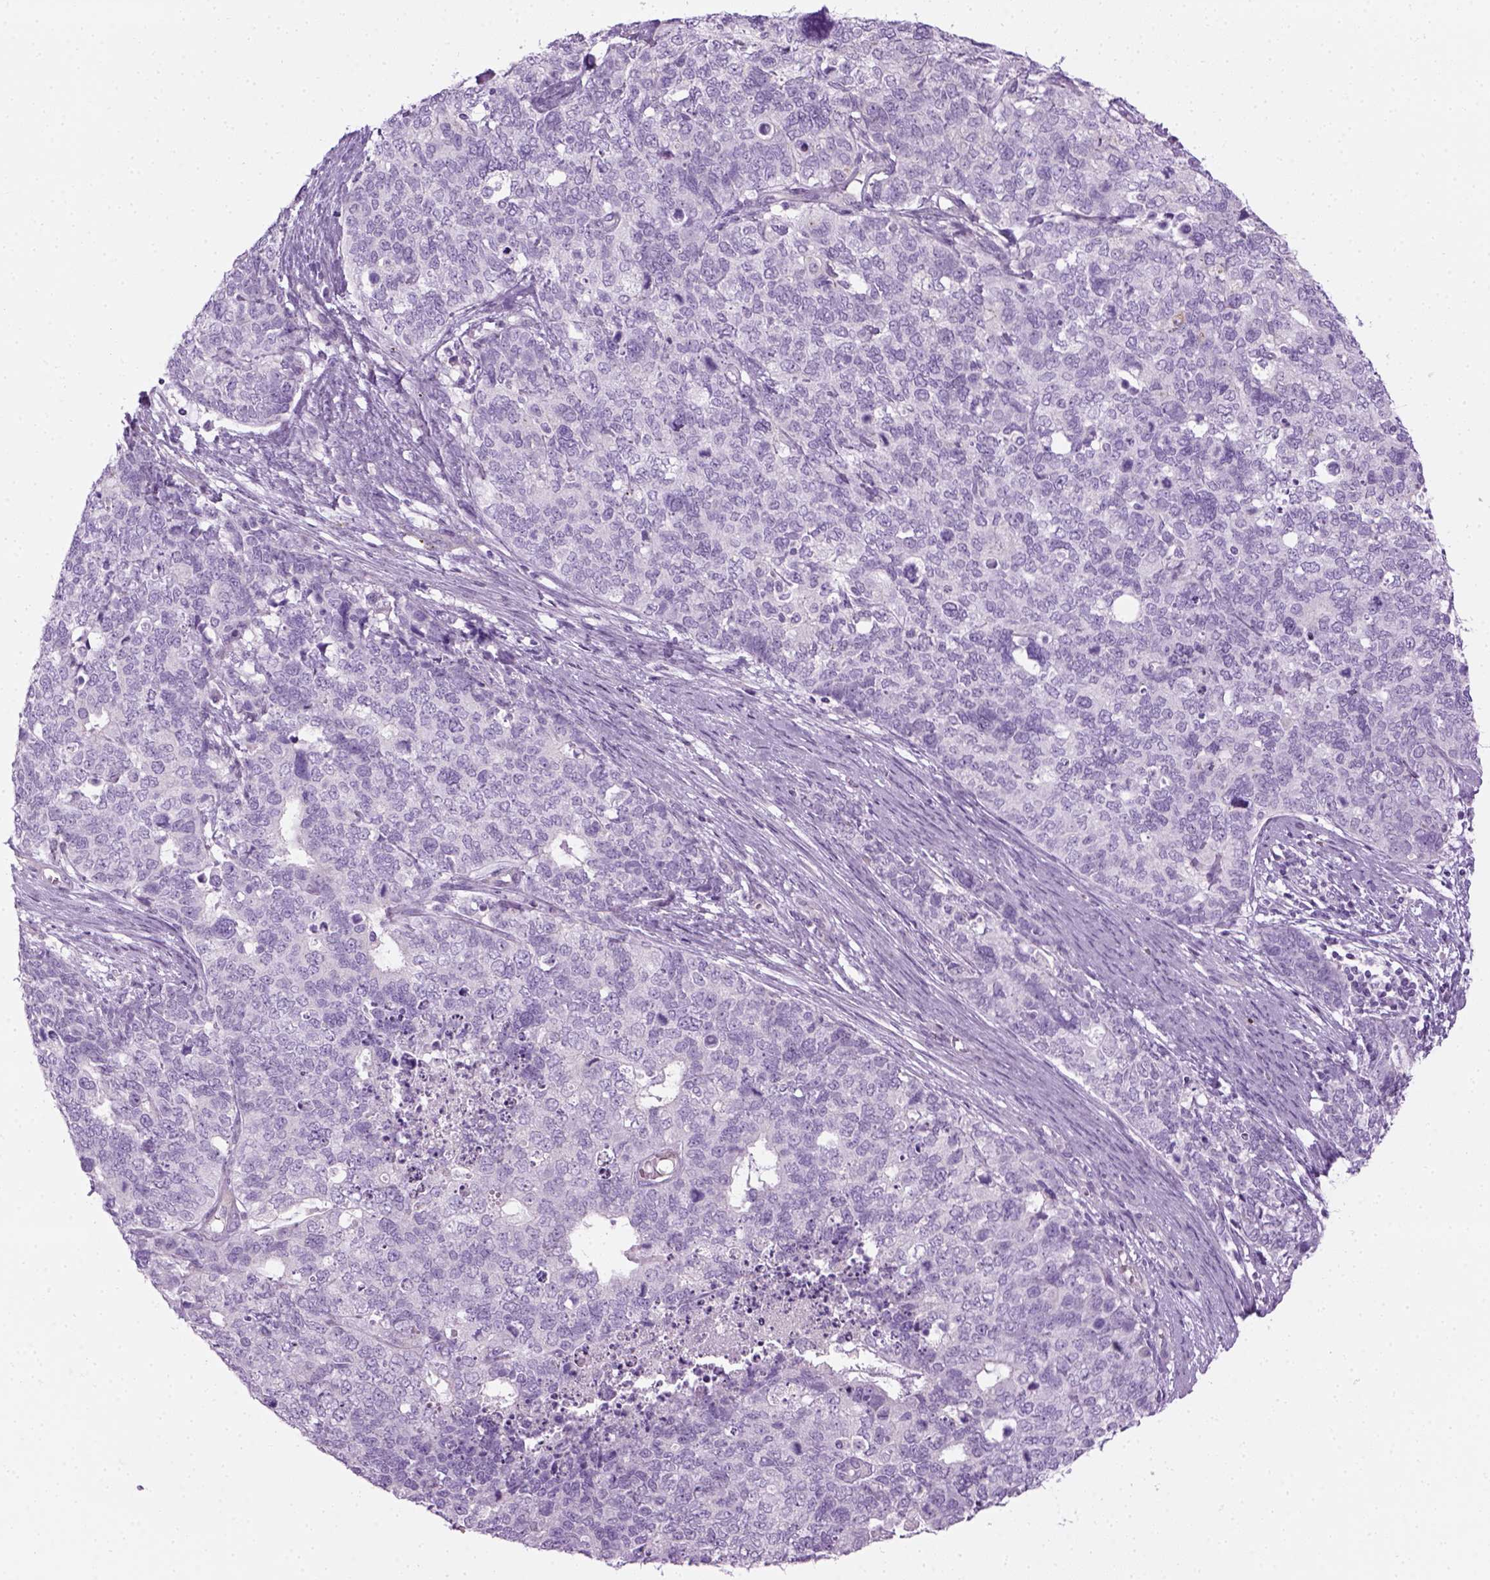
{"staining": {"intensity": "negative", "quantity": "none", "location": "none"}, "tissue": "cervical cancer", "cell_type": "Tumor cells", "image_type": "cancer", "snomed": [{"axis": "morphology", "description": "Squamous cell carcinoma, NOS"}, {"axis": "topography", "description": "Cervix"}], "caption": "Image shows no protein positivity in tumor cells of cervical cancer tissue.", "gene": "CIBAR2", "patient": {"sex": "female", "age": 63}}